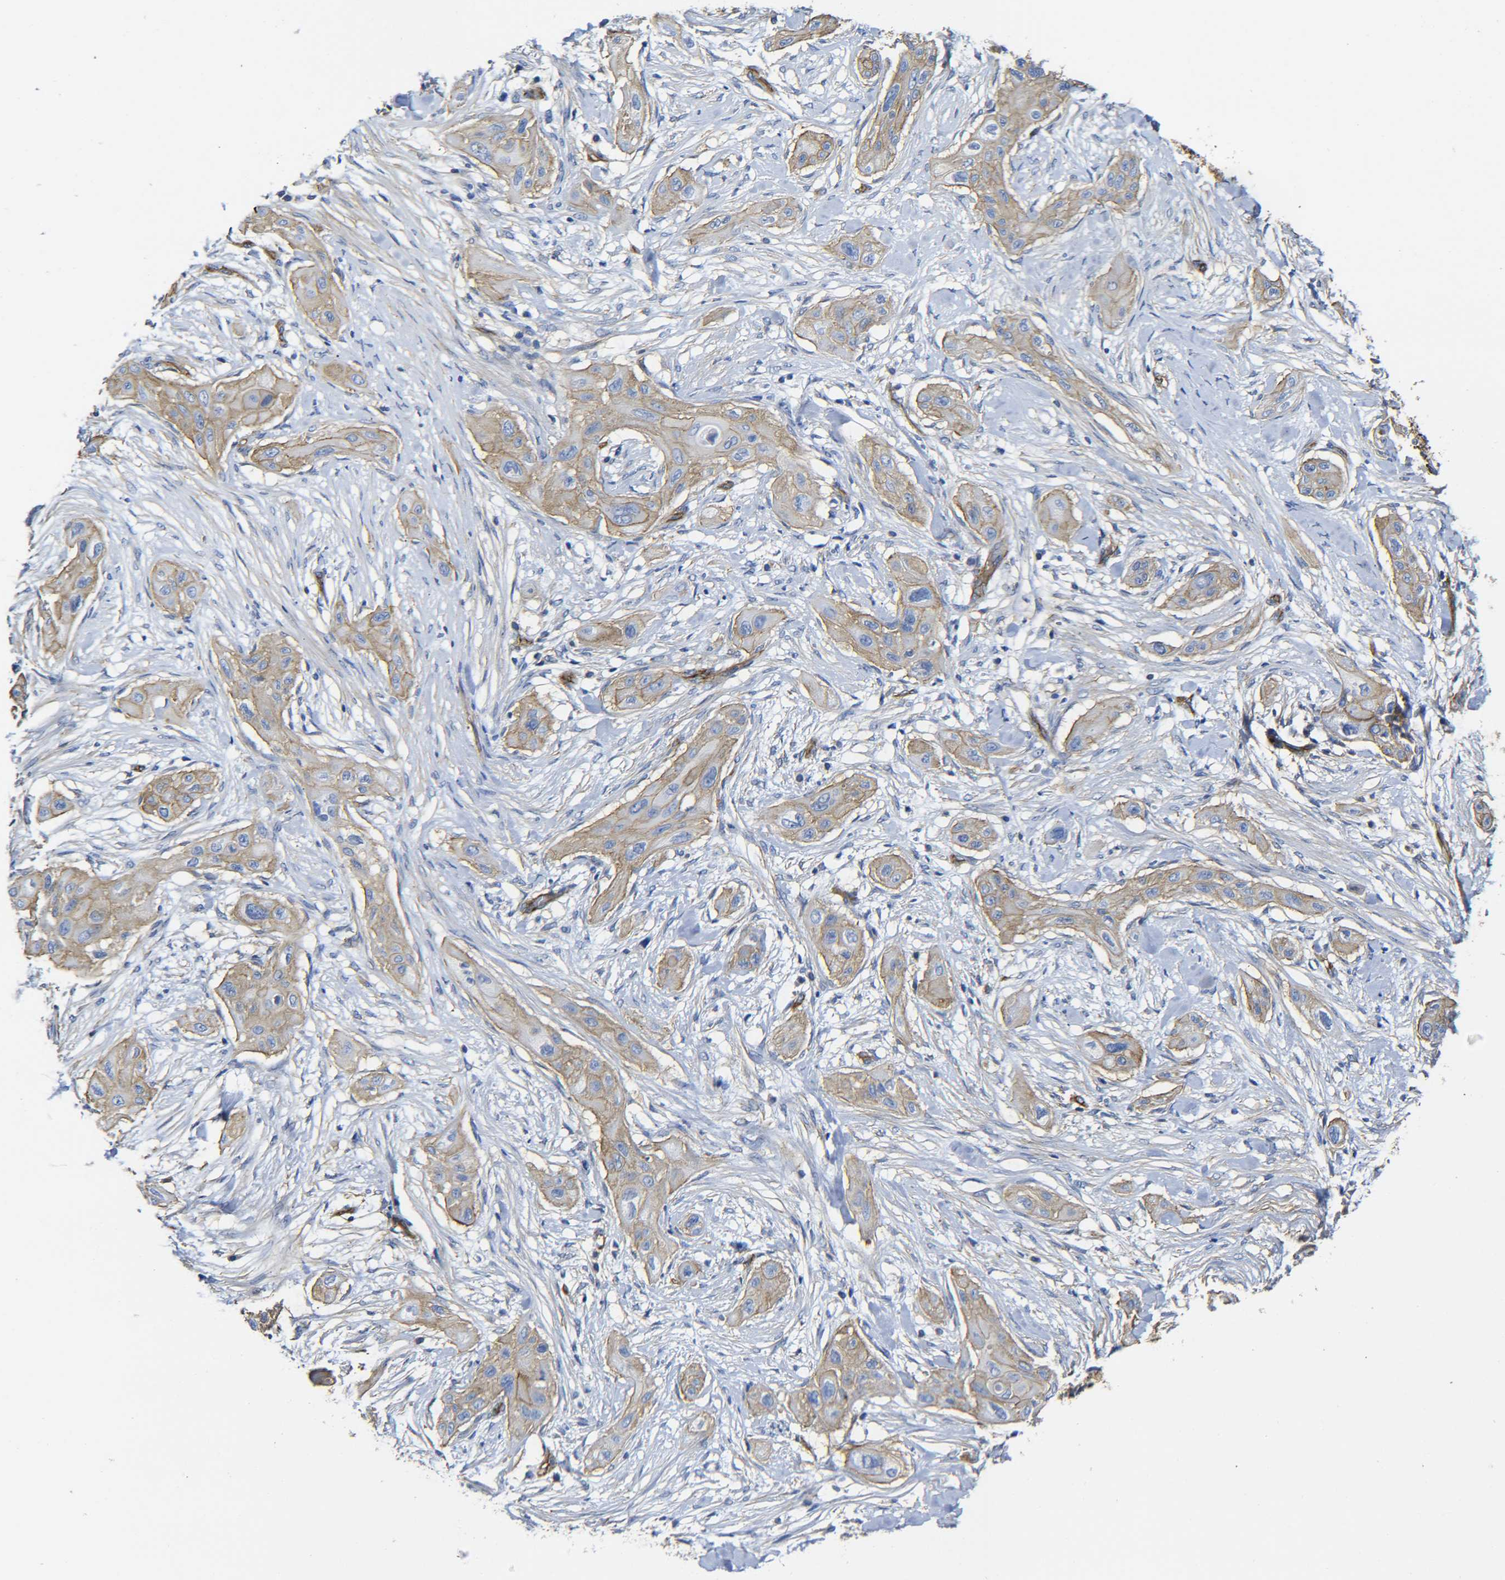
{"staining": {"intensity": "weak", "quantity": ">75%", "location": "cytoplasmic/membranous"}, "tissue": "lung cancer", "cell_type": "Tumor cells", "image_type": "cancer", "snomed": [{"axis": "morphology", "description": "Squamous cell carcinoma, NOS"}, {"axis": "topography", "description": "Lung"}], "caption": "Lung cancer stained with IHC exhibits weak cytoplasmic/membranous positivity in about >75% of tumor cells.", "gene": "SPTBN1", "patient": {"sex": "female", "age": 47}}